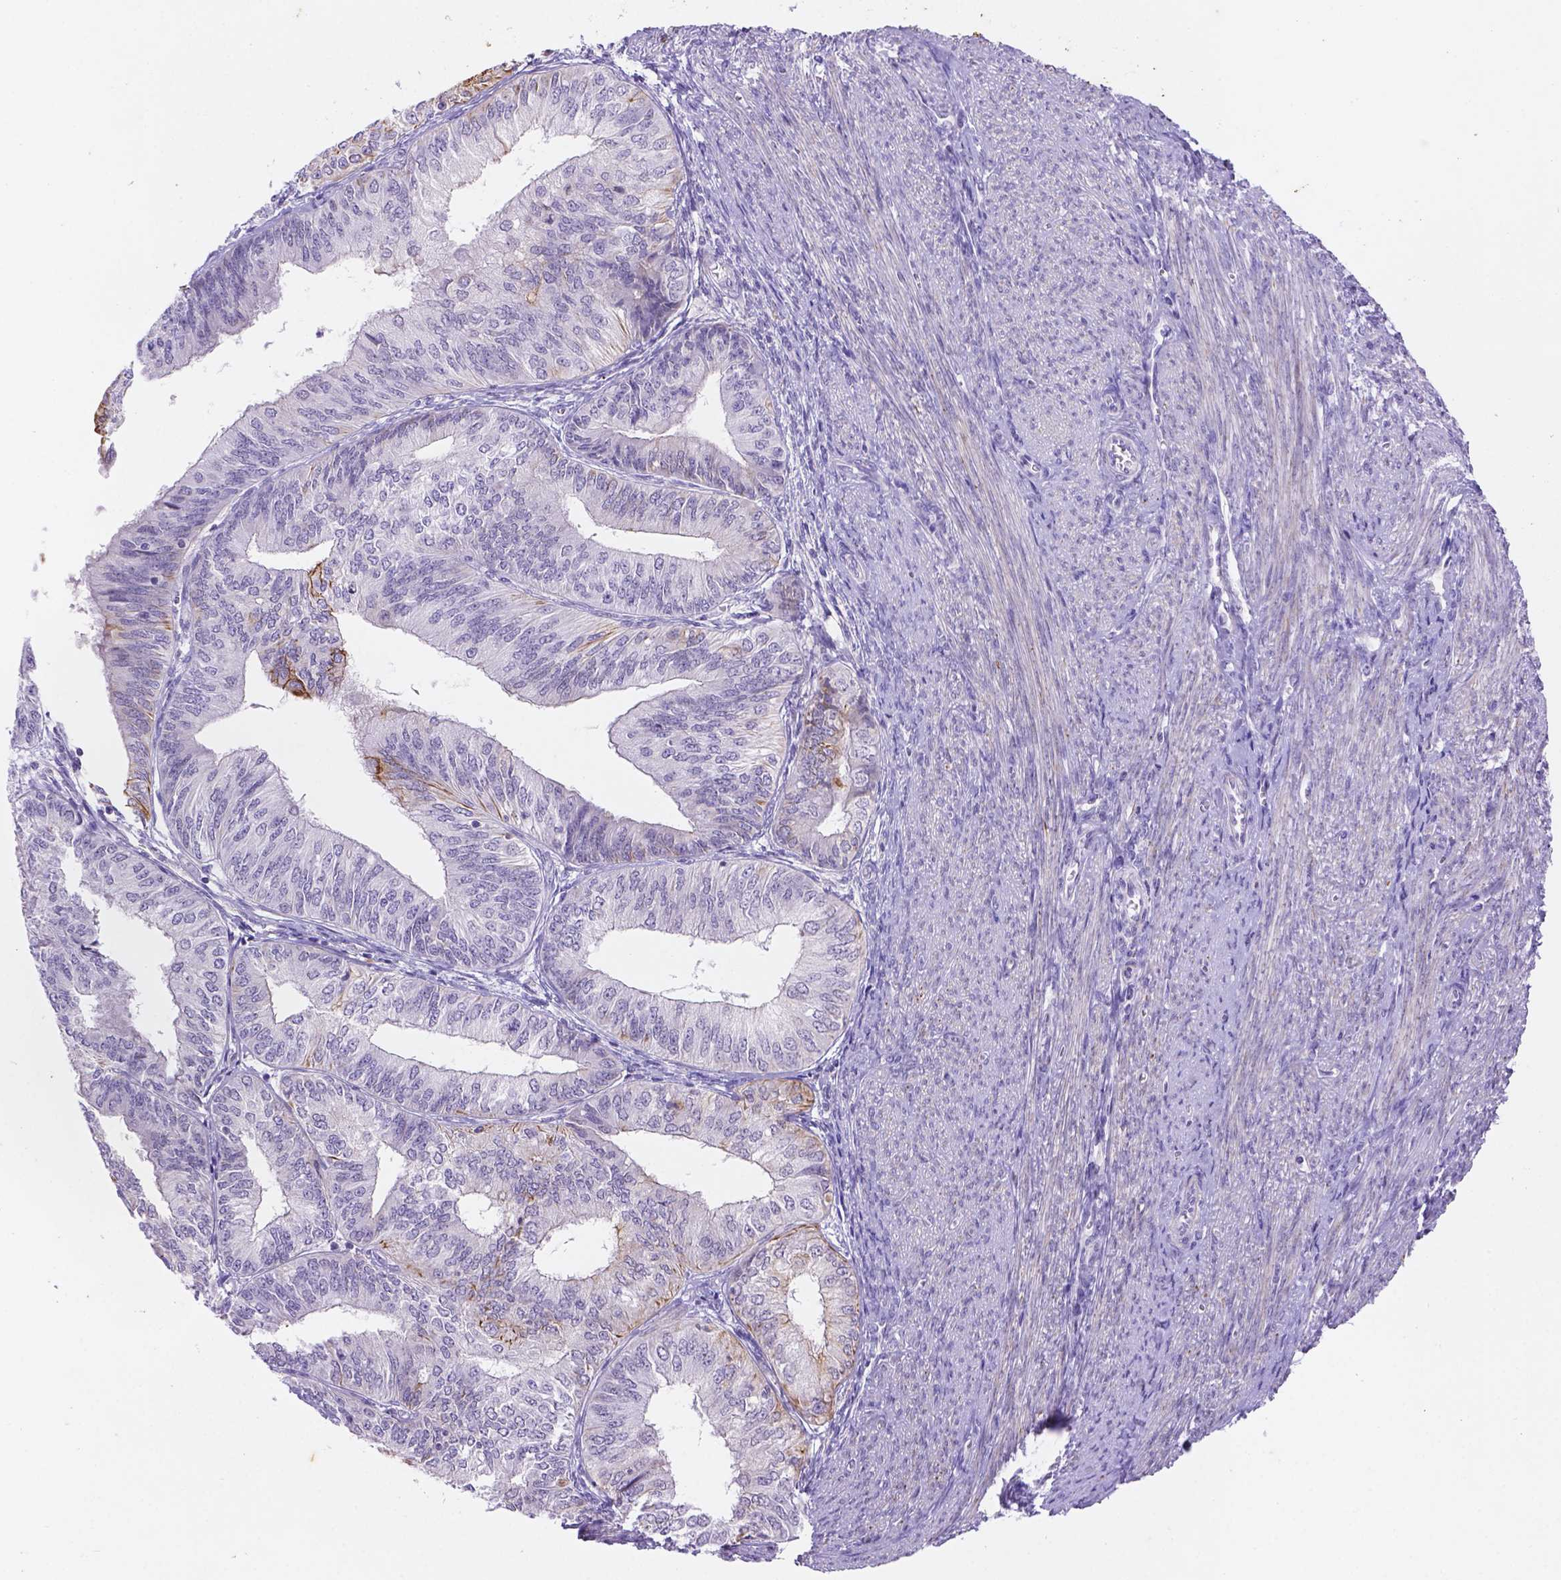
{"staining": {"intensity": "moderate", "quantity": "<25%", "location": "cytoplasmic/membranous"}, "tissue": "endometrial cancer", "cell_type": "Tumor cells", "image_type": "cancer", "snomed": [{"axis": "morphology", "description": "Adenocarcinoma, NOS"}, {"axis": "topography", "description": "Endometrium"}], "caption": "DAB (3,3'-diaminobenzidine) immunohistochemical staining of endometrial adenocarcinoma displays moderate cytoplasmic/membranous protein expression in about <25% of tumor cells.", "gene": "DMWD", "patient": {"sex": "female", "age": 58}}